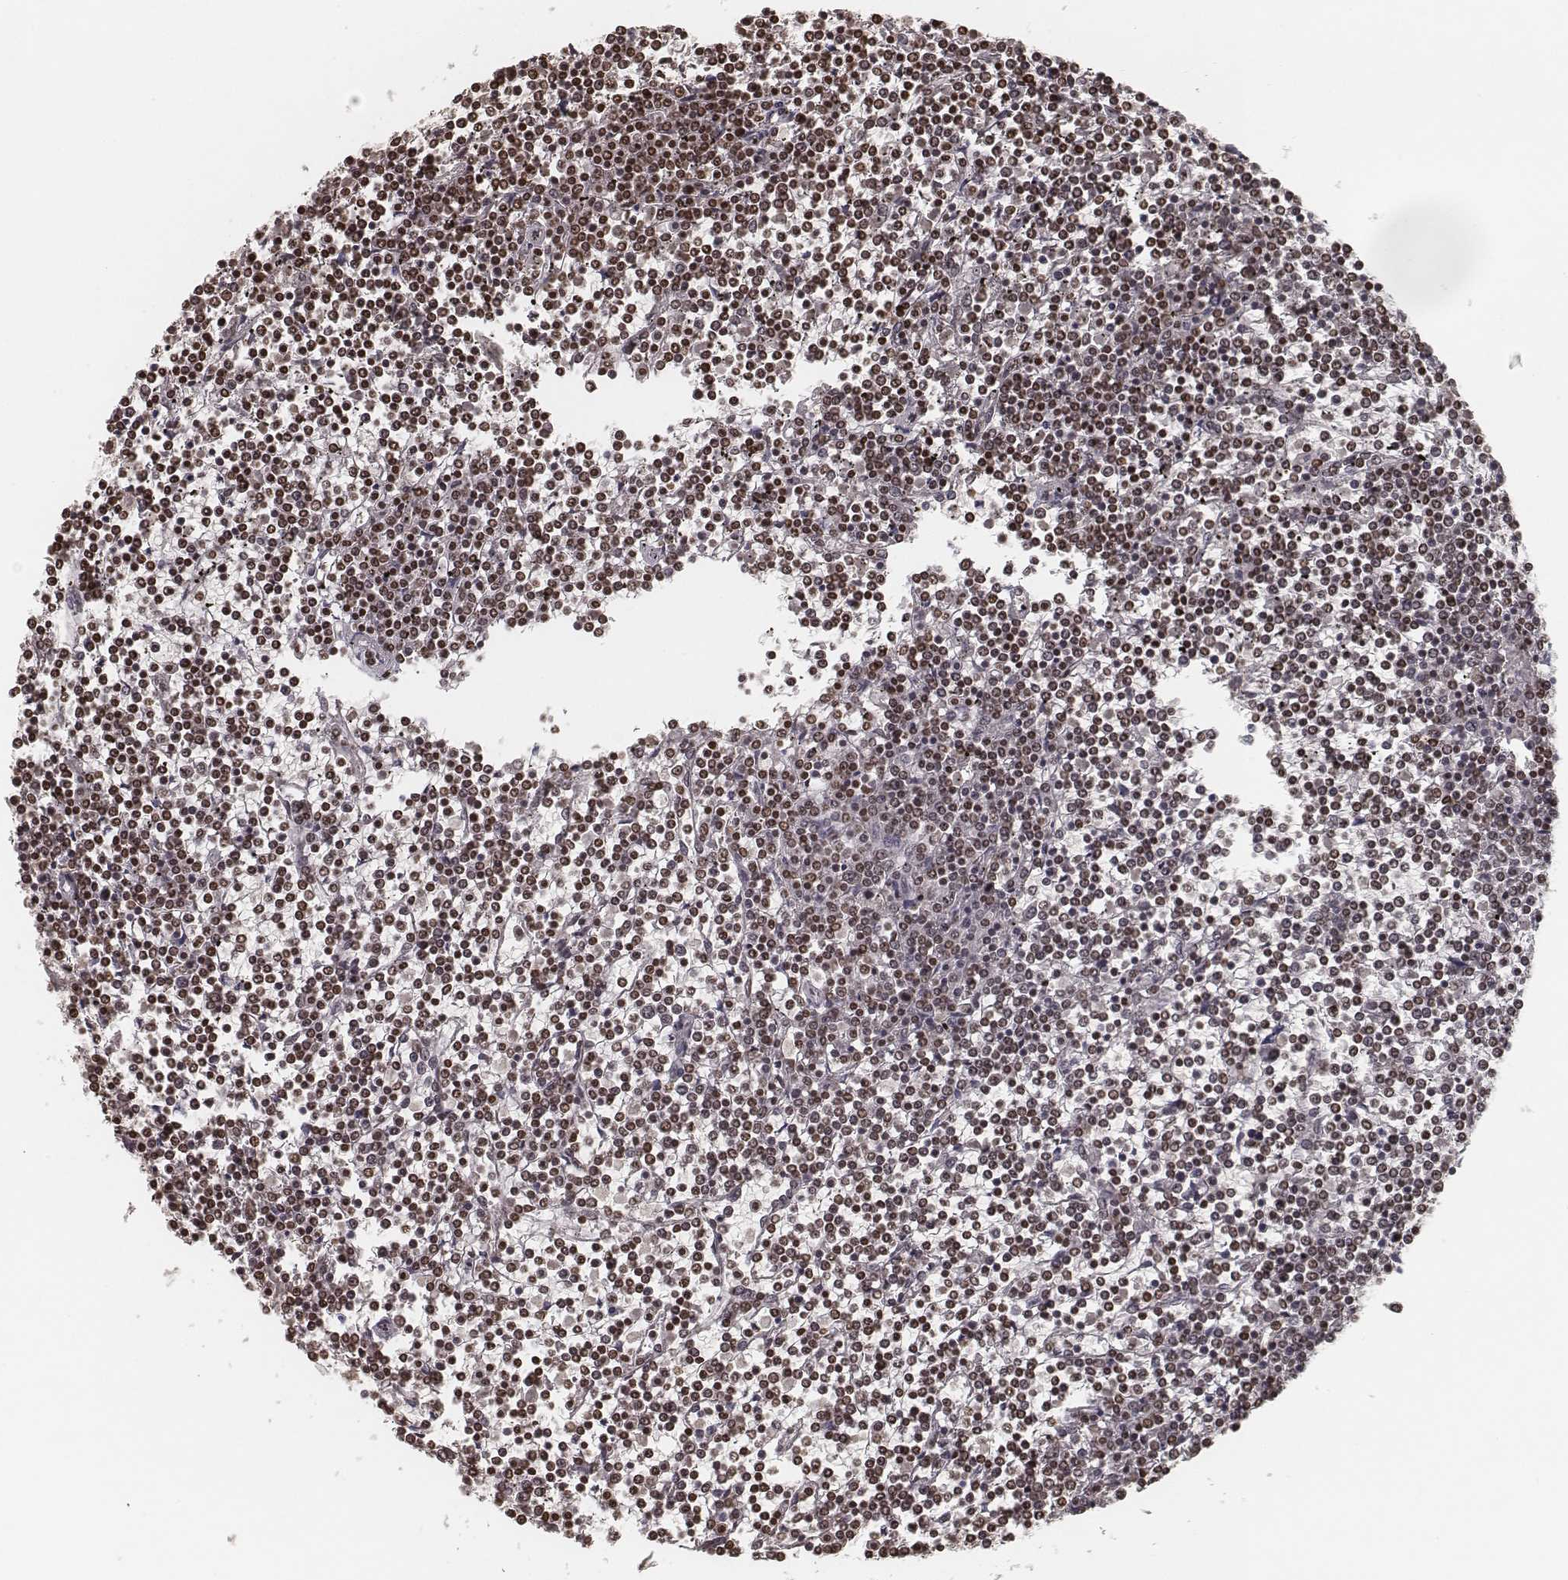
{"staining": {"intensity": "moderate", "quantity": ">75%", "location": "nuclear"}, "tissue": "lymphoma", "cell_type": "Tumor cells", "image_type": "cancer", "snomed": [{"axis": "morphology", "description": "Malignant lymphoma, non-Hodgkin's type, Low grade"}, {"axis": "topography", "description": "Spleen"}], "caption": "An image of lymphoma stained for a protein shows moderate nuclear brown staining in tumor cells.", "gene": "HMGA2", "patient": {"sex": "female", "age": 19}}